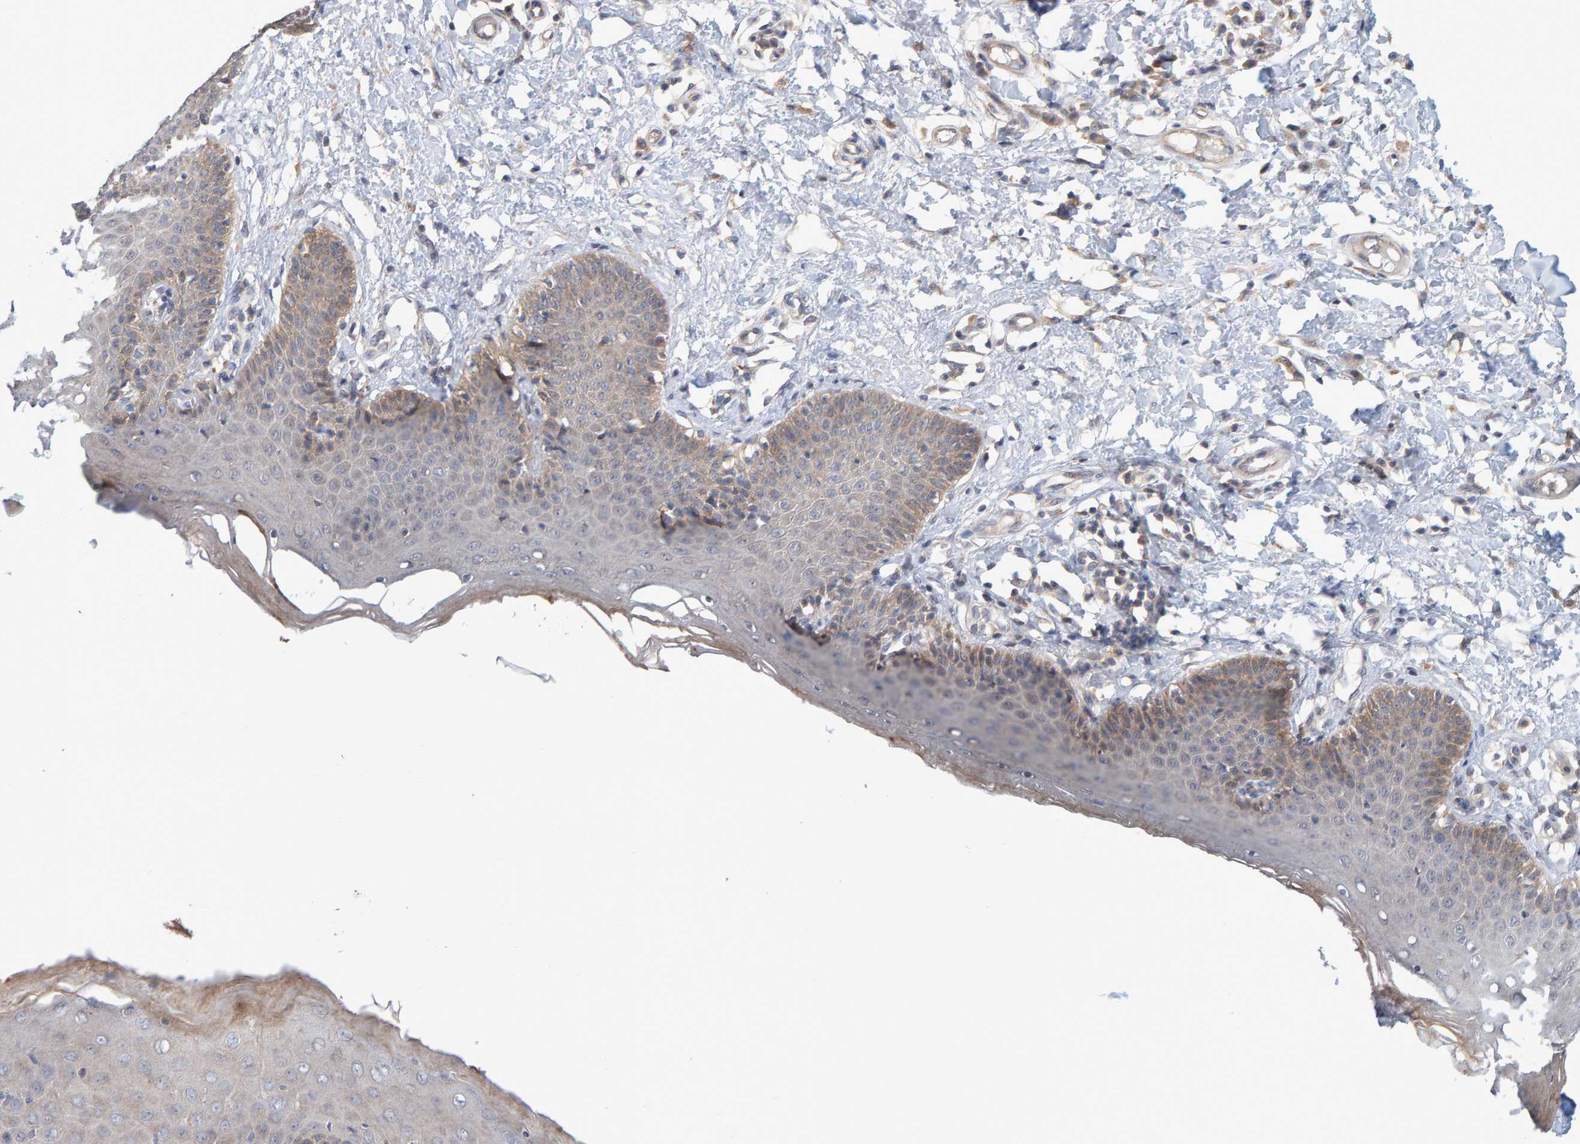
{"staining": {"intensity": "moderate", "quantity": "<25%", "location": "cytoplasmic/membranous"}, "tissue": "skin", "cell_type": "Epidermal cells", "image_type": "normal", "snomed": [{"axis": "morphology", "description": "Normal tissue, NOS"}, {"axis": "topography", "description": "Vulva"}], "caption": "Protein positivity by immunohistochemistry exhibits moderate cytoplasmic/membranous staining in approximately <25% of epidermal cells in unremarkable skin.", "gene": "TATDN1", "patient": {"sex": "female", "age": 66}}